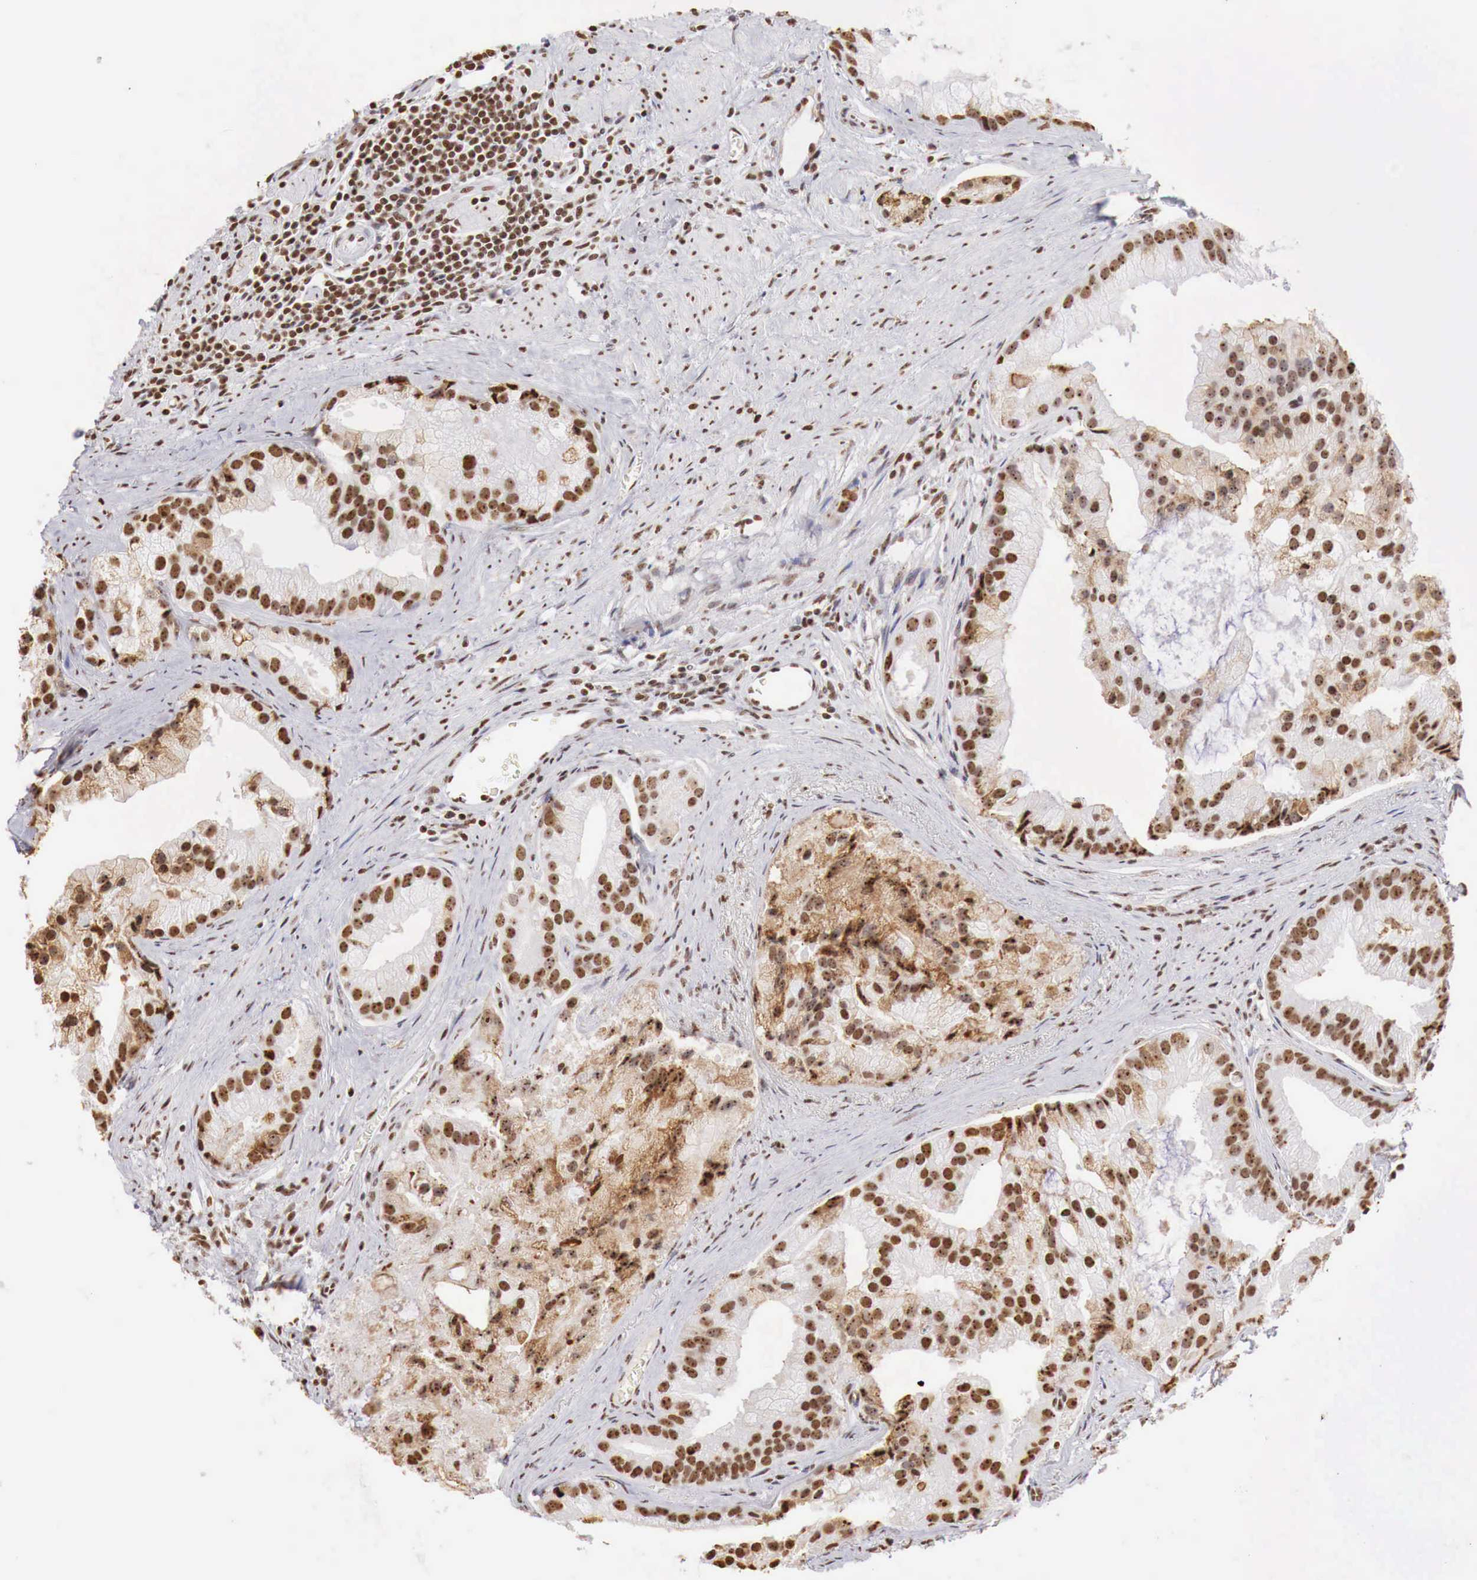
{"staining": {"intensity": "strong", "quantity": ">75%", "location": "nuclear"}, "tissue": "prostate cancer", "cell_type": "Tumor cells", "image_type": "cancer", "snomed": [{"axis": "morphology", "description": "Adenocarcinoma, Low grade"}, {"axis": "topography", "description": "Prostate"}], "caption": "Brown immunohistochemical staining in human prostate adenocarcinoma (low-grade) exhibits strong nuclear positivity in about >75% of tumor cells.", "gene": "DKC1", "patient": {"sex": "male", "age": 71}}